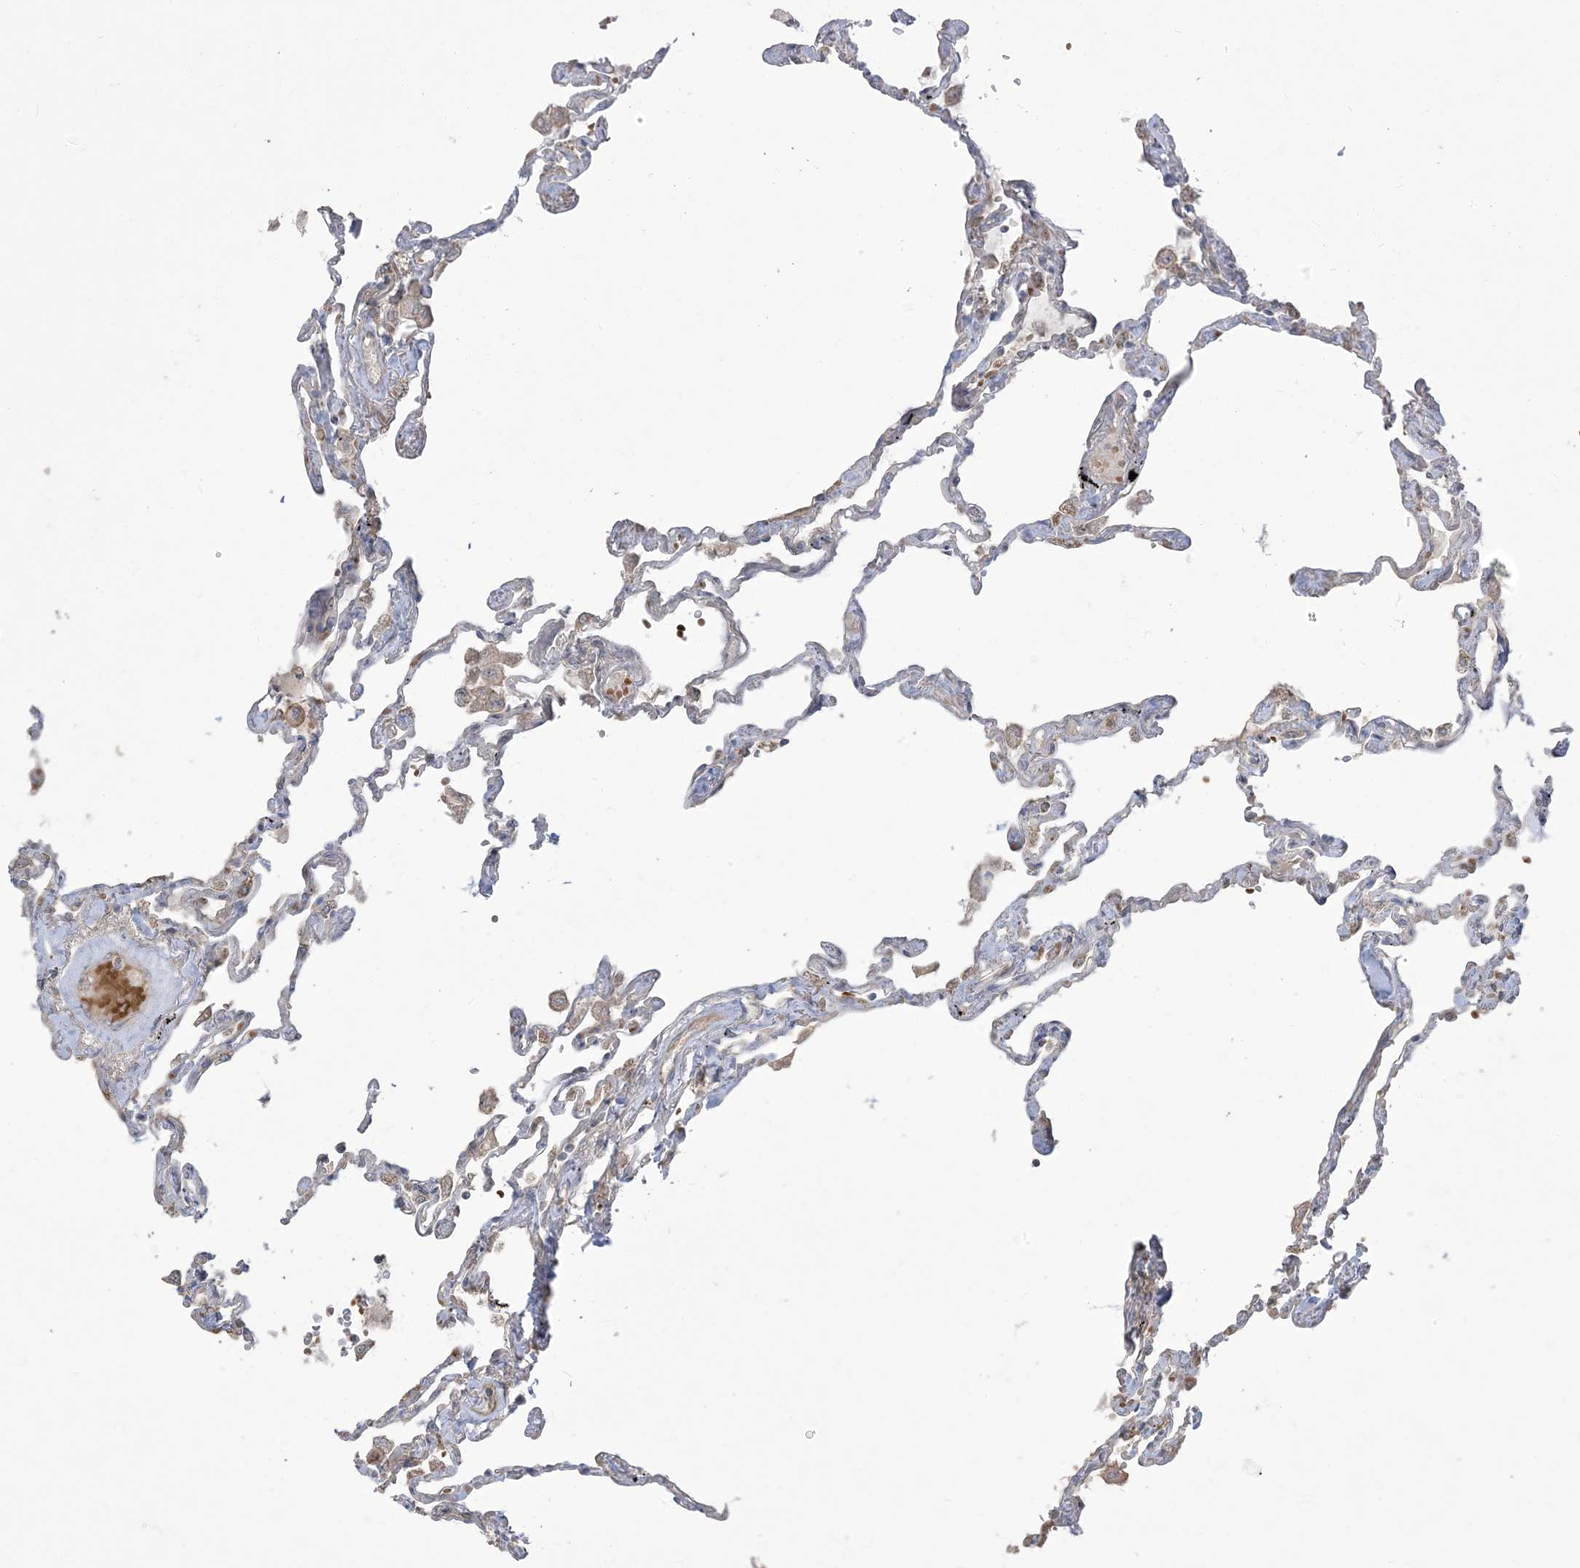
{"staining": {"intensity": "weak", "quantity": "<25%", "location": "cytoplasmic/membranous"}, "tissue": "lung", "cell_type": "Alveolar cells", "image_type": "normal", "snomed": [{"axis": "morphology", "description": "Normal tissue, NOS"}, {"axis": "topography", "description": "Lung"}], "caption": "Immunohistochemical staining of unremarkable human lung reveals no significant positivity in alveolar cells. (Stains: DAB (3,3'-diaminobenzidine) immunohistochemistry (IHC) with hematoxylin counter stain, Microscopy: brightfield microscopy at high magnification).", "gene": "KLHL18", "patient": {"sex": "female", "age": 67}}